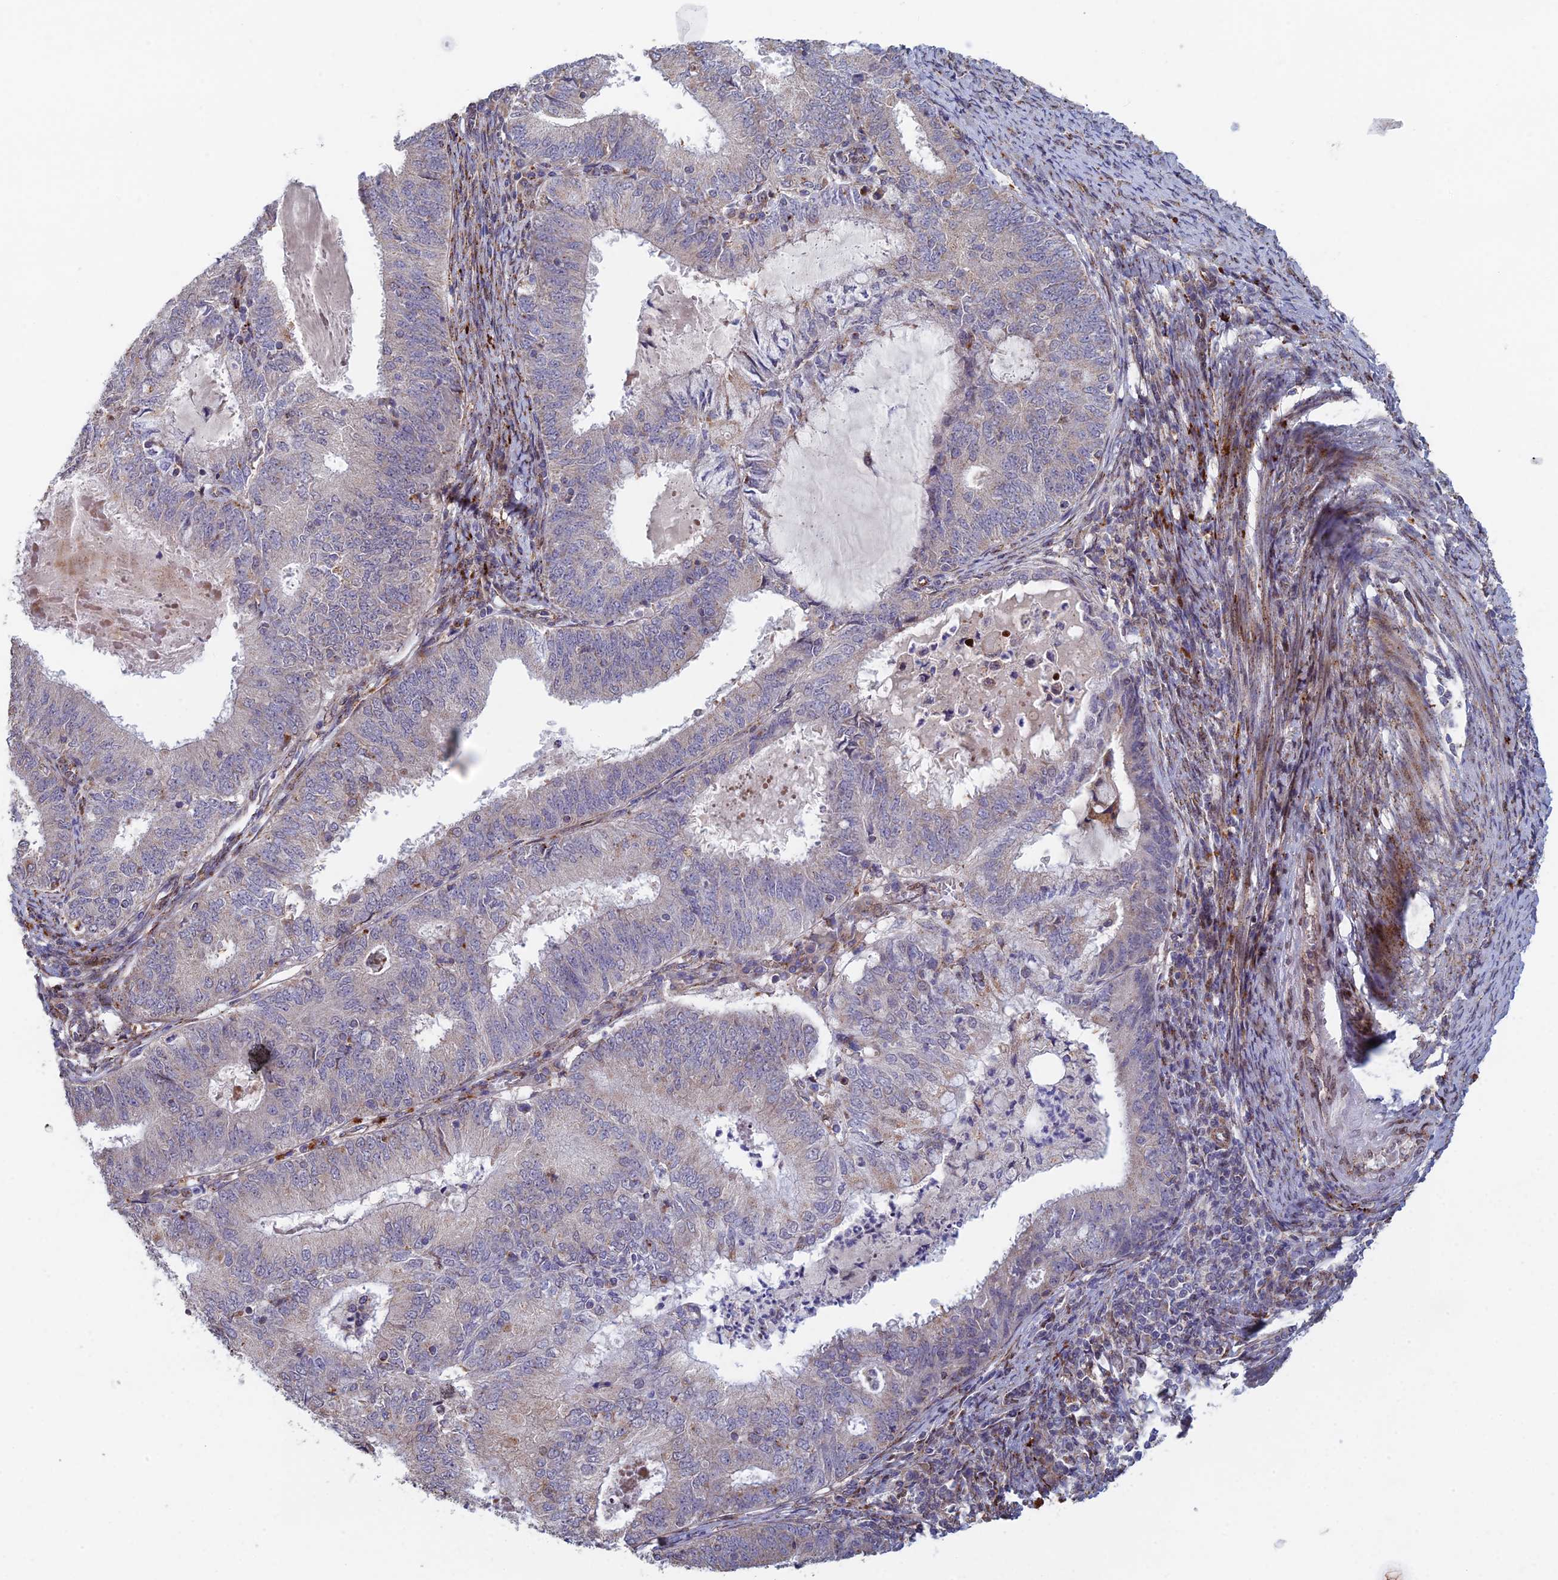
{"staining": {"intensity": "negative", "quantity": "none", "location": "none"}, "tissue": "endometrial cancer", "cell_type": "Tumor cells", "image_type": "cancer", "snomed": [{"axis": "morphology", "description": "Adenocarcinoma, NOS"}, {"axis": "topography", "description": "Endometrium"}], "caption": "The immunohistochemistry photomicrograph has no significant expression in tumor cells of endometrial adenocarcinoma tissue.", "gene": "FOXS1", "patient": {"sex": "female", "age": 57}}